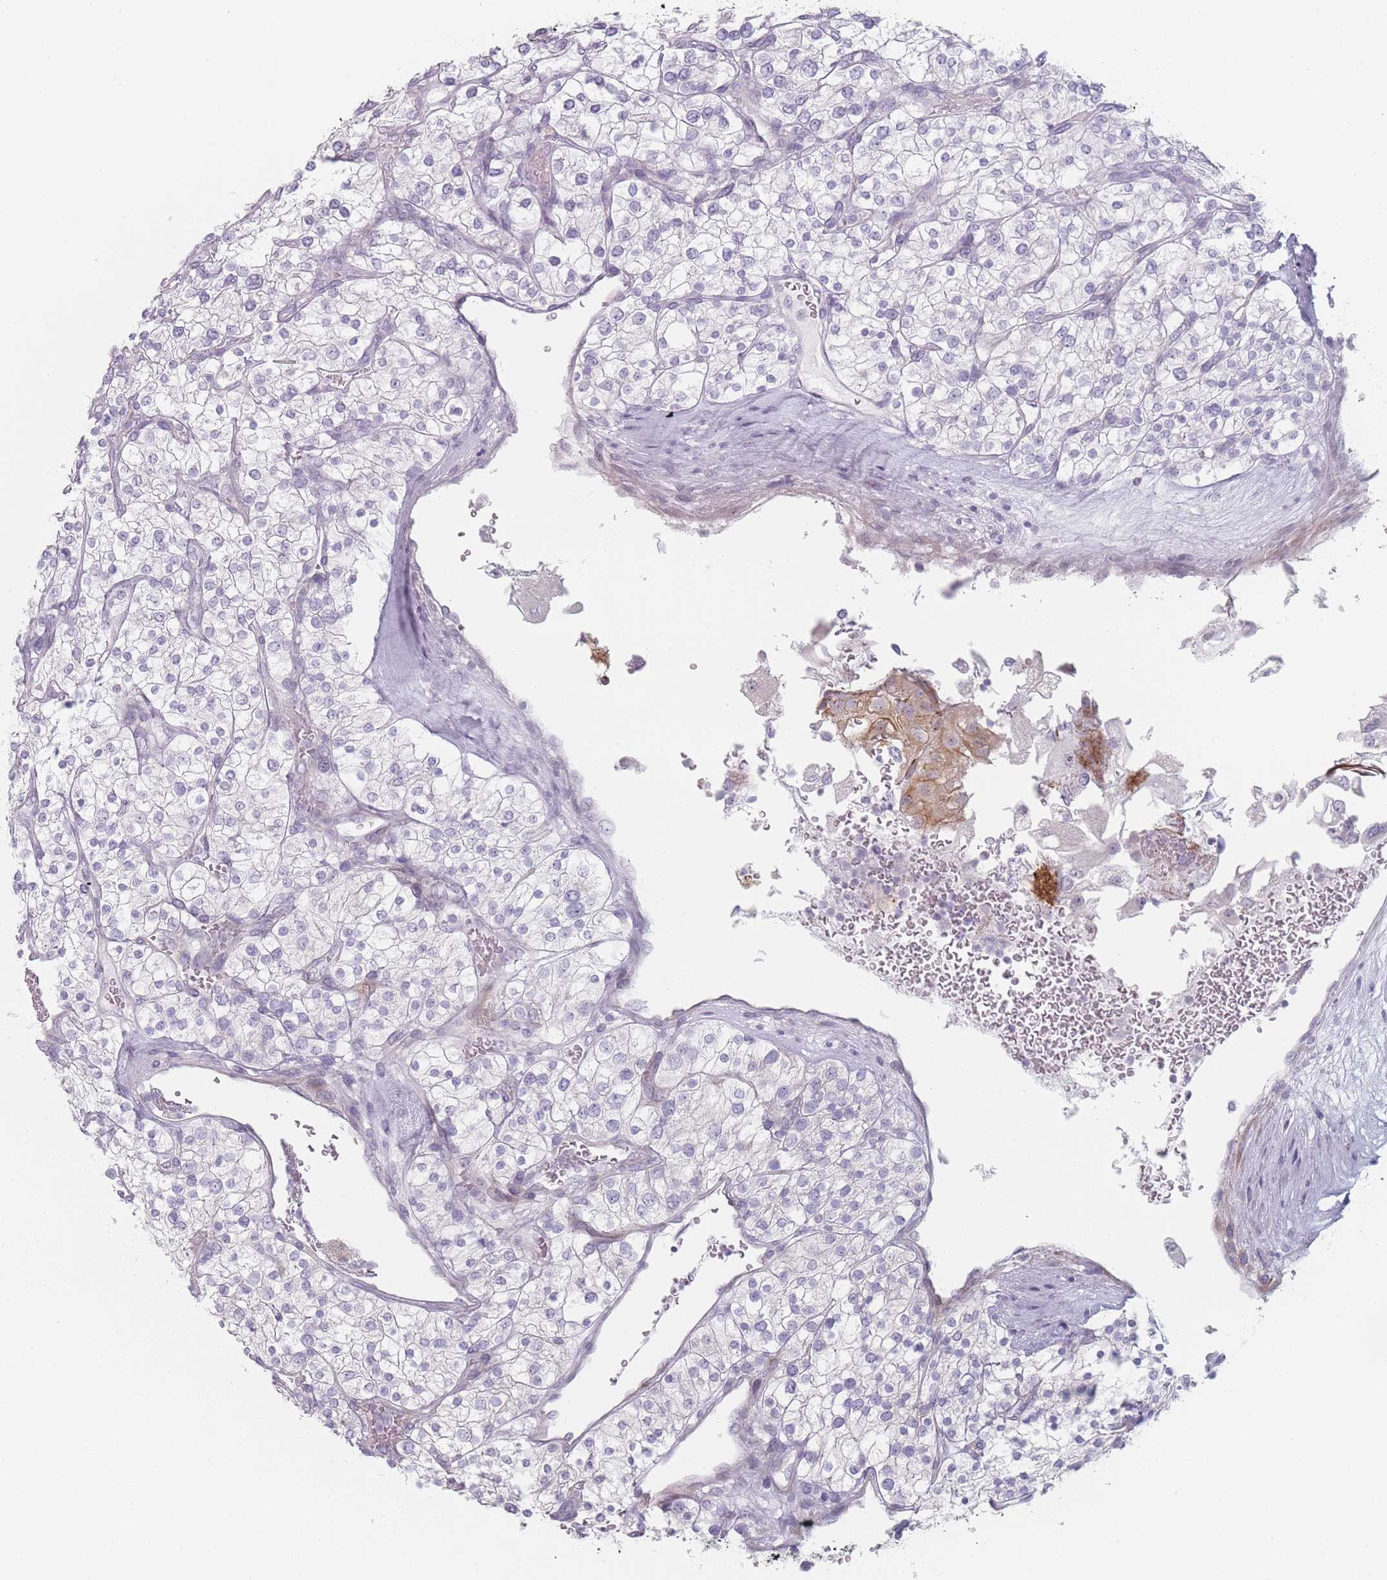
{"staining": {"intensity": "negative", "quantity": "none", "location": "none"}, "tissue": "renal cancer", "cell_type": "Tumor cells", "image_type": "cancer", "snomed": [{"axis": "morphology", "description": "Adenocarcinoma, NOS"}, {"axis": "topography", "description": "Kidney"}], "caption": "Photomicrograph shows no protein positivity in tumor cells of renal adenocarcinoma tissue.", "gene": "RNF4", "patient": {"sex": "male", "age": 80}}